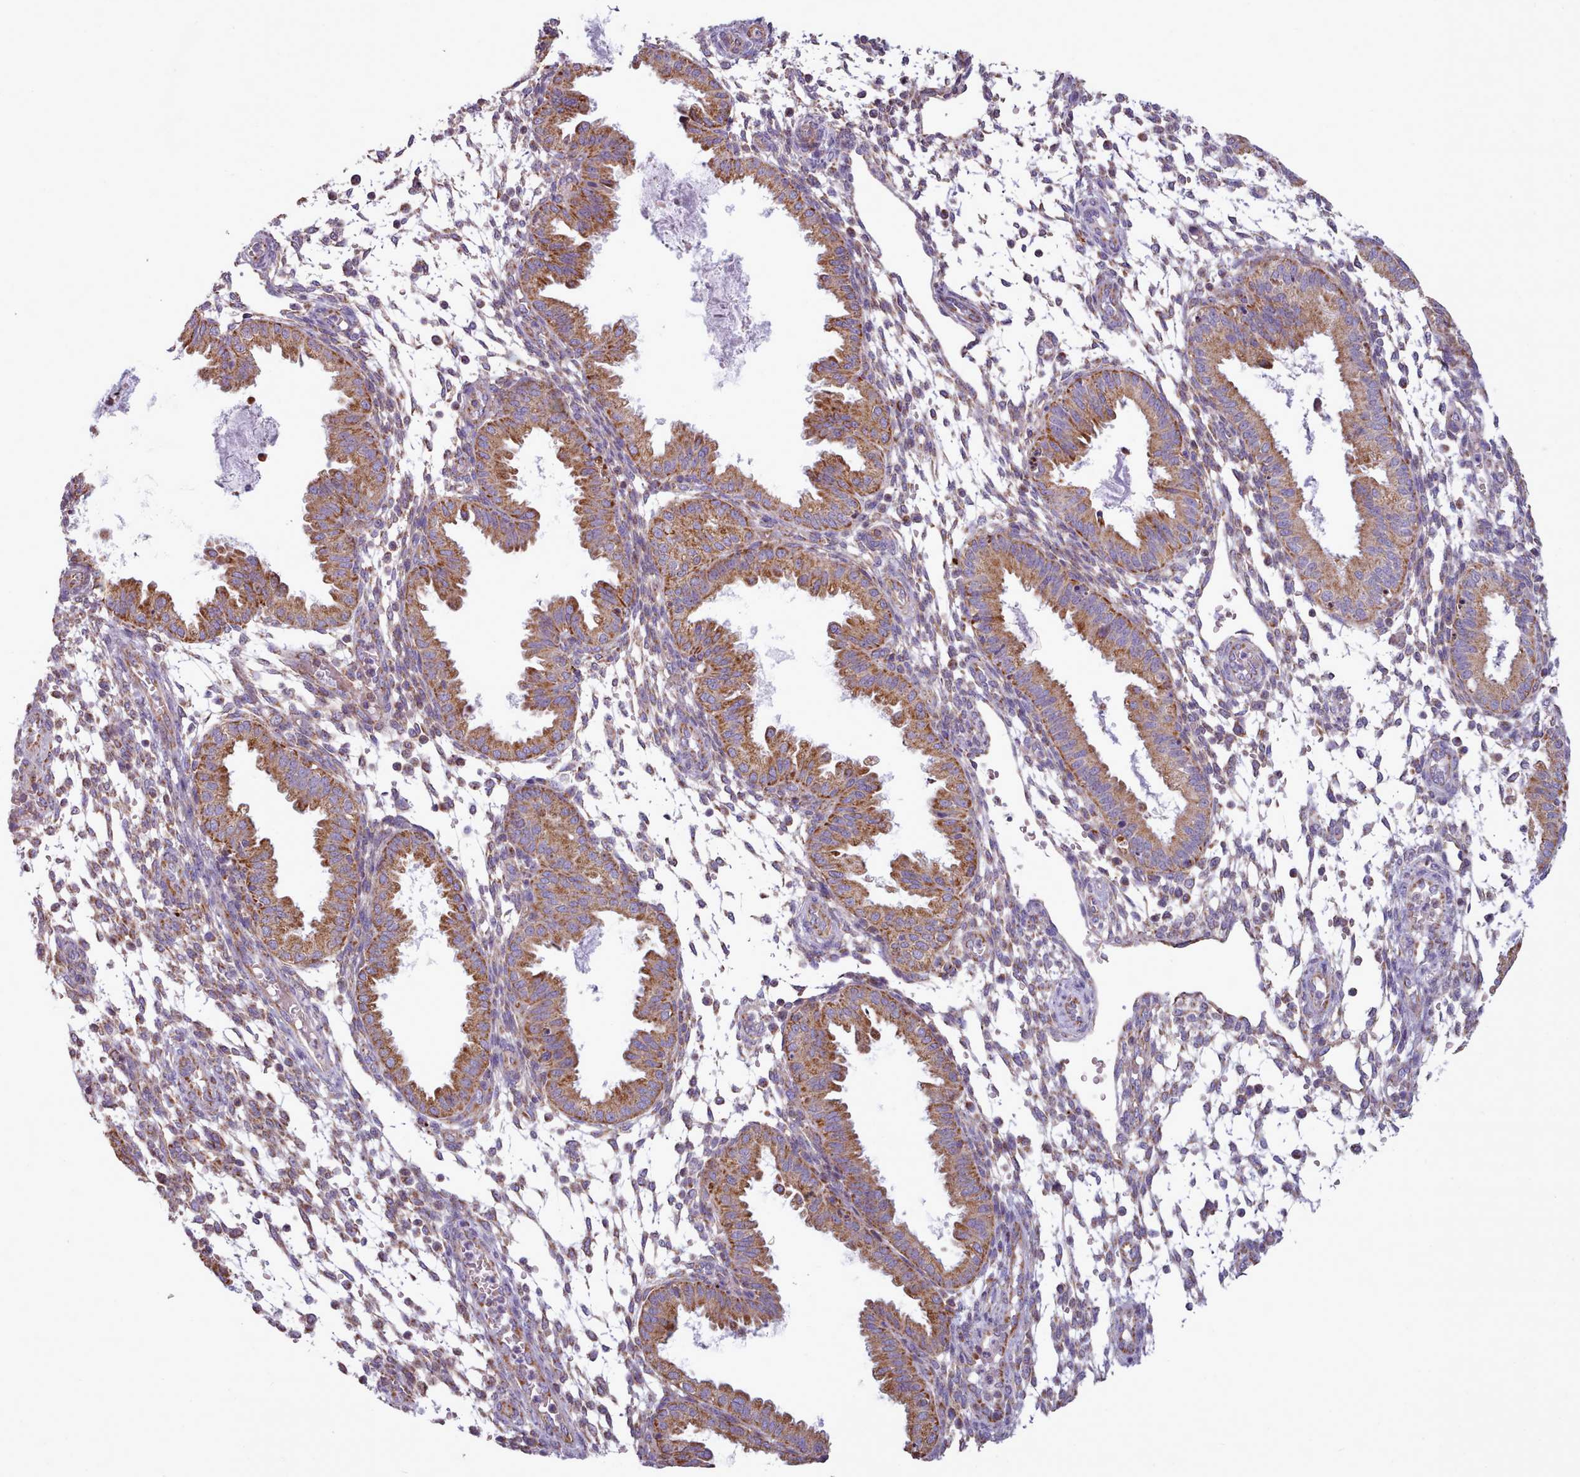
{"staining": {"intensity": "weak", "quantity": "25%-75%", "location": "cytoplasmic/membranous"}, "tissue": "endometrium", "cell_type": "Cells in endometrial stroma", "image_type": "normal", "snomed": [{"axis": "morphology", "description": "Normal tissue, NOS"}, {"axis": "topography", "description": "Endometrium"}], "caption": "Endometrium stained with a brown dye demonstrates weak cytoplasmic/membranous positive expression in approximately 25%-75% of cells in endometrial stroma.", "gene": "SRP54", "patient": {"sex": "female", "age": 33}}